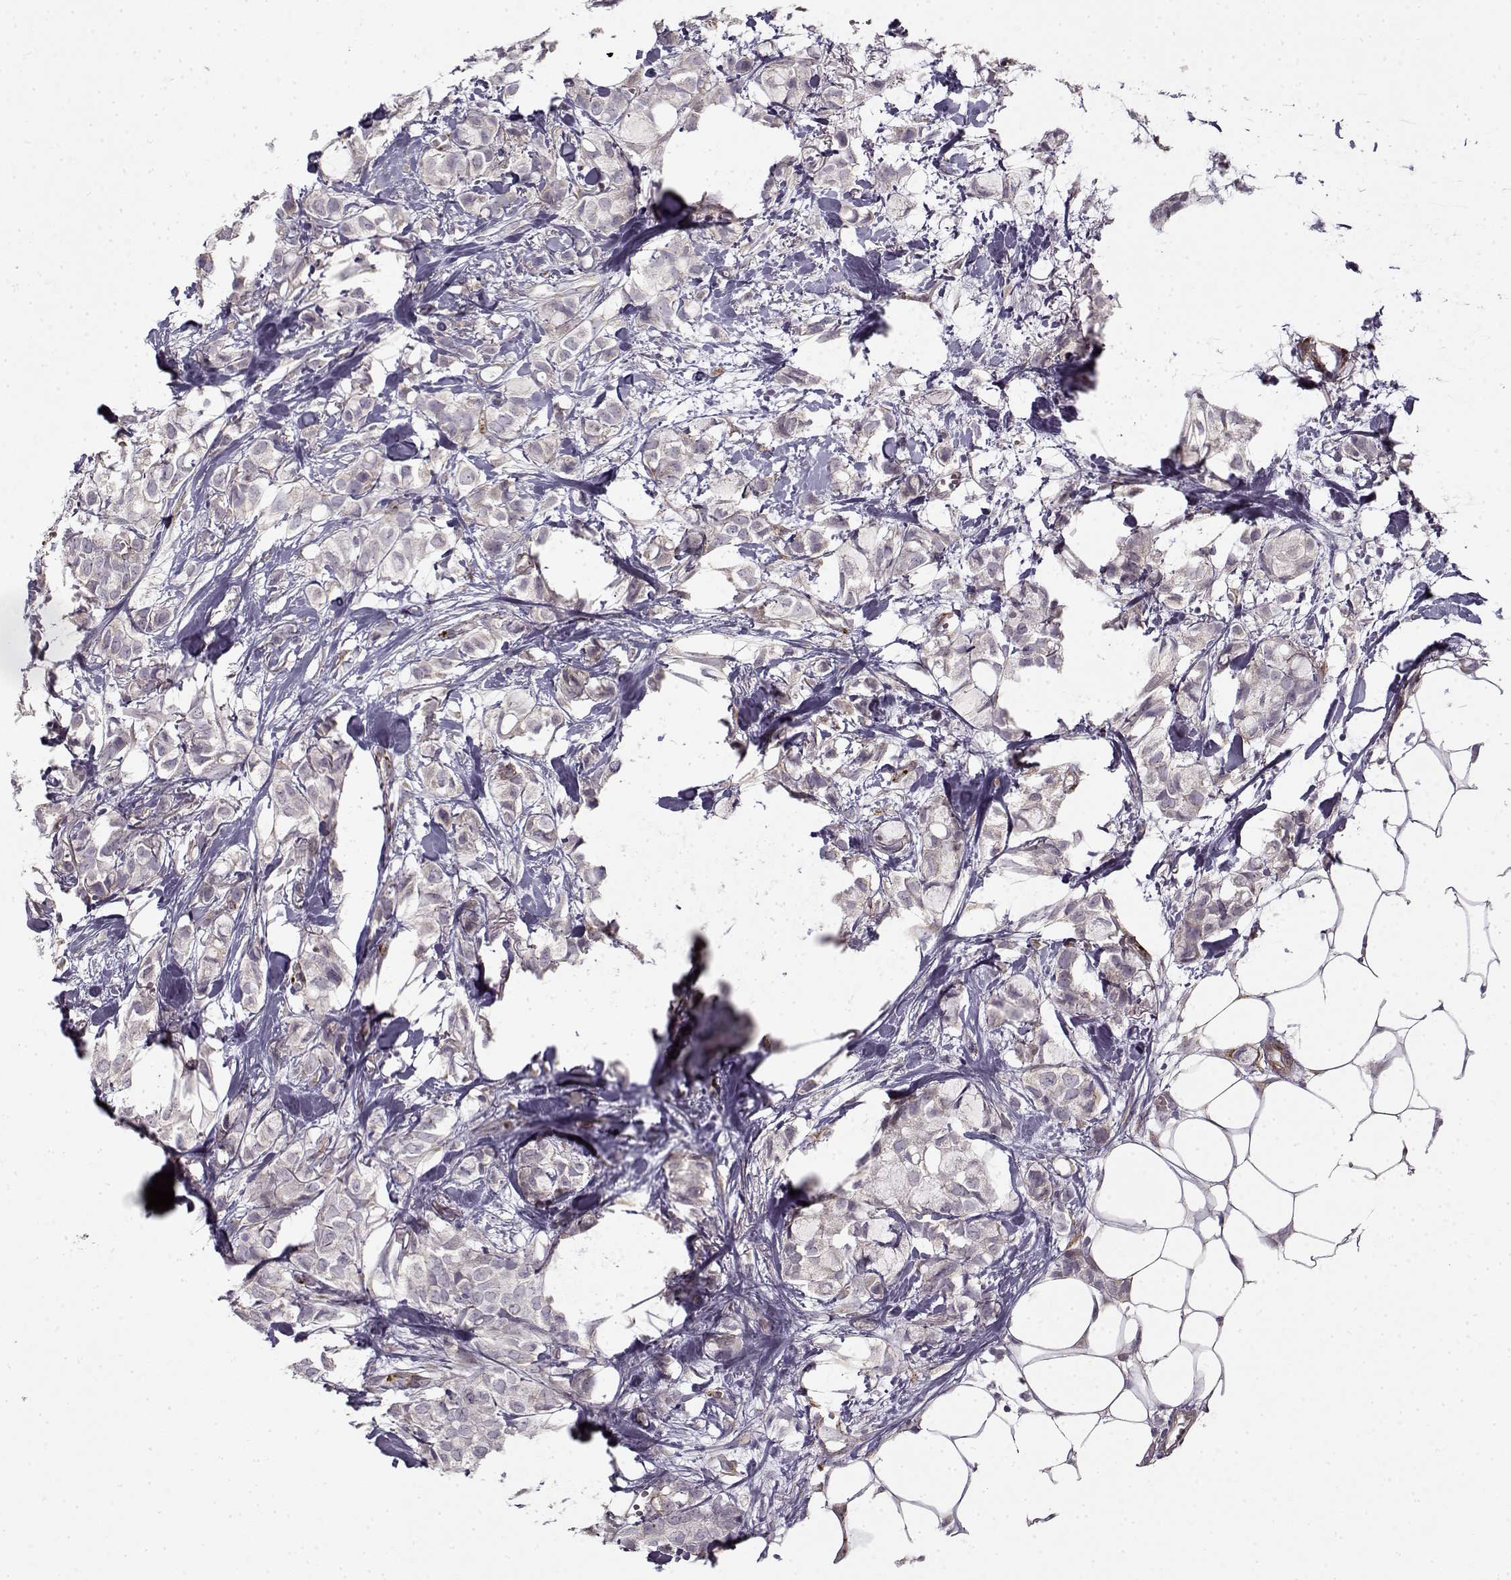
{"staining": {"intensity": "negative", "quantity": "none", "location": "none"}, "tissue": "breast cancer", "cell_type": "Tumor cells", "image_type": "cancer", "snomed": [{"axis": "morphology", "description": "Duct carcinoma"}, {"axis": "topography", "description": "Breast"}], "caption": "Immunohistochemical staining of infiltrating ductal carcinoma (breast) exhibits no significant positivity in tumor cells.", "gene": "LAMB2", "patient": {"sex": "female", "age": 85}}